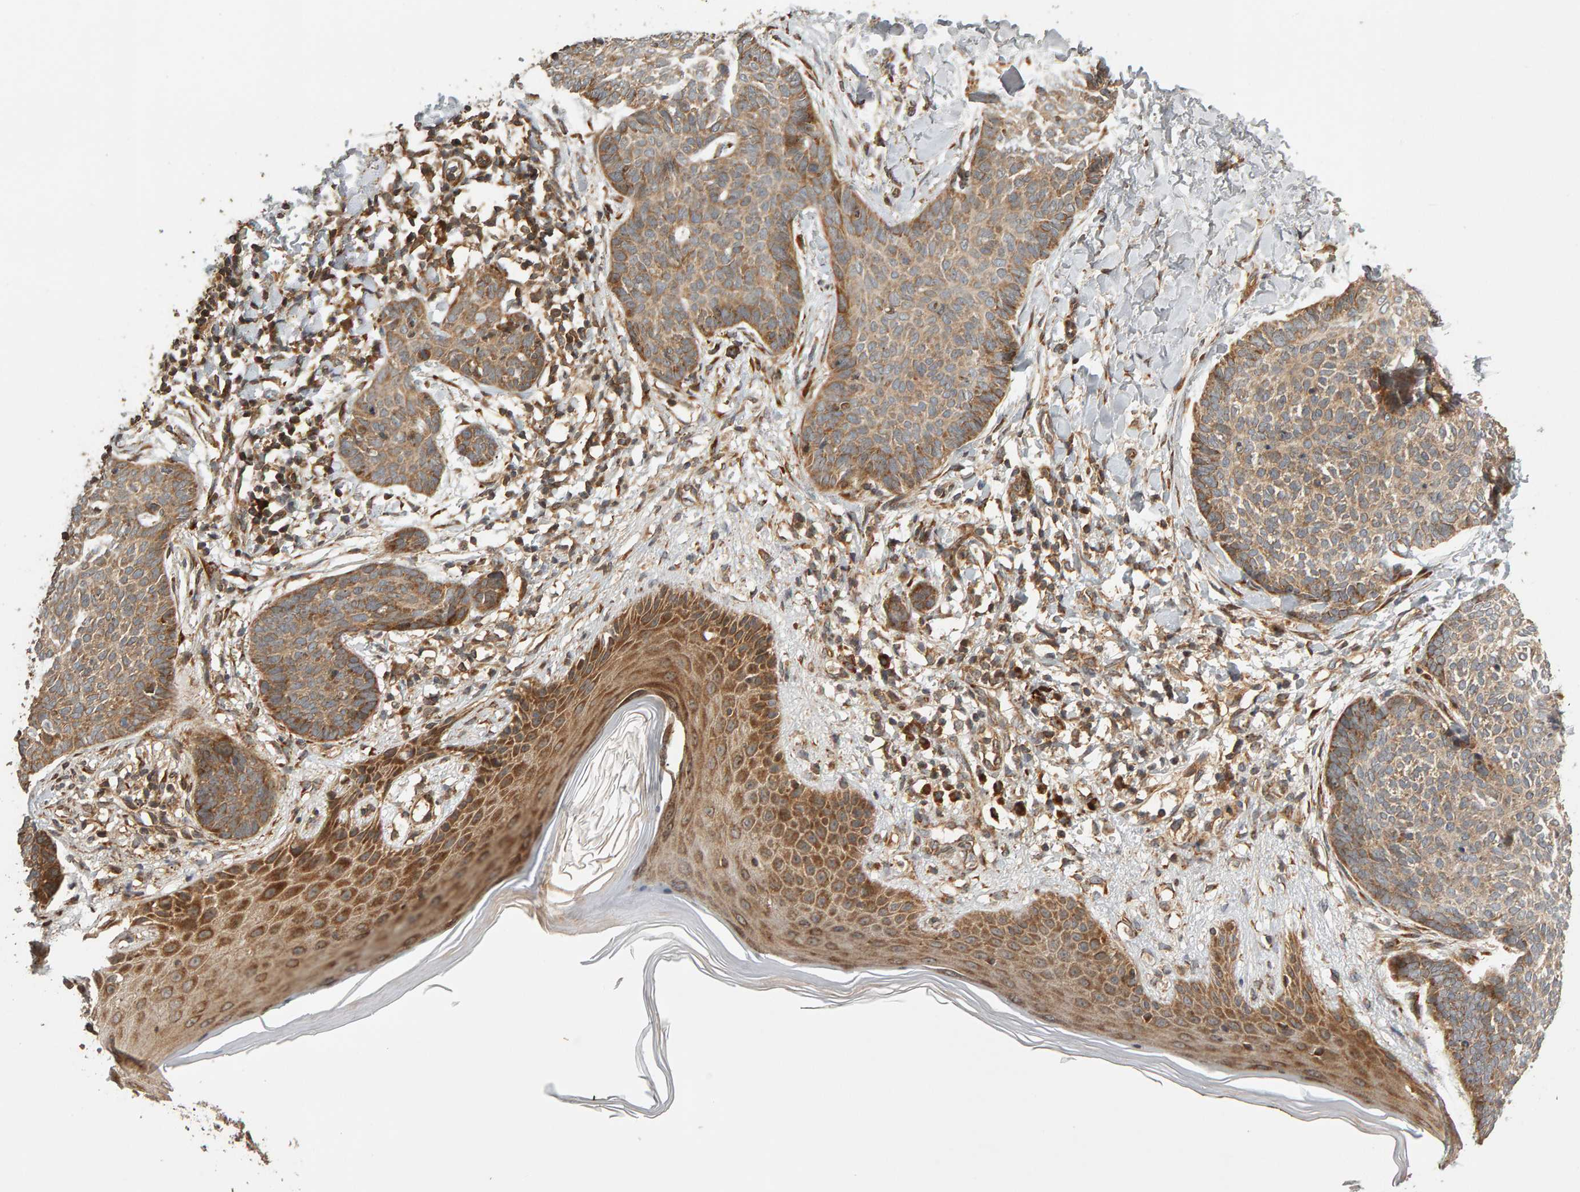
{"staining": {"intensity": "moderate", "quantity": ">75%", "location": "cytoplasmic/membranous"}, "tissue": "skin cancer", "cell_type": "Tumor cells", "image_type": "cancer", "snomed": [{"axis": "morphology", "description": "Normal tissue, NOS"}, {"axis": "morphology", "description": "Basal cell carcinoma"}, {"axis": "topography", "description": "Skin"}], "caption": "High-power microscopy captured an immunohistochemistry (IHC) image of skin cancer (basal cell carcinoma), revealing moderate cytoplasmic/membranous staining in approximately >75% of tumor cells.", "gene": "ZFAND1", "patient": {"sex": "male", "age": 50}}